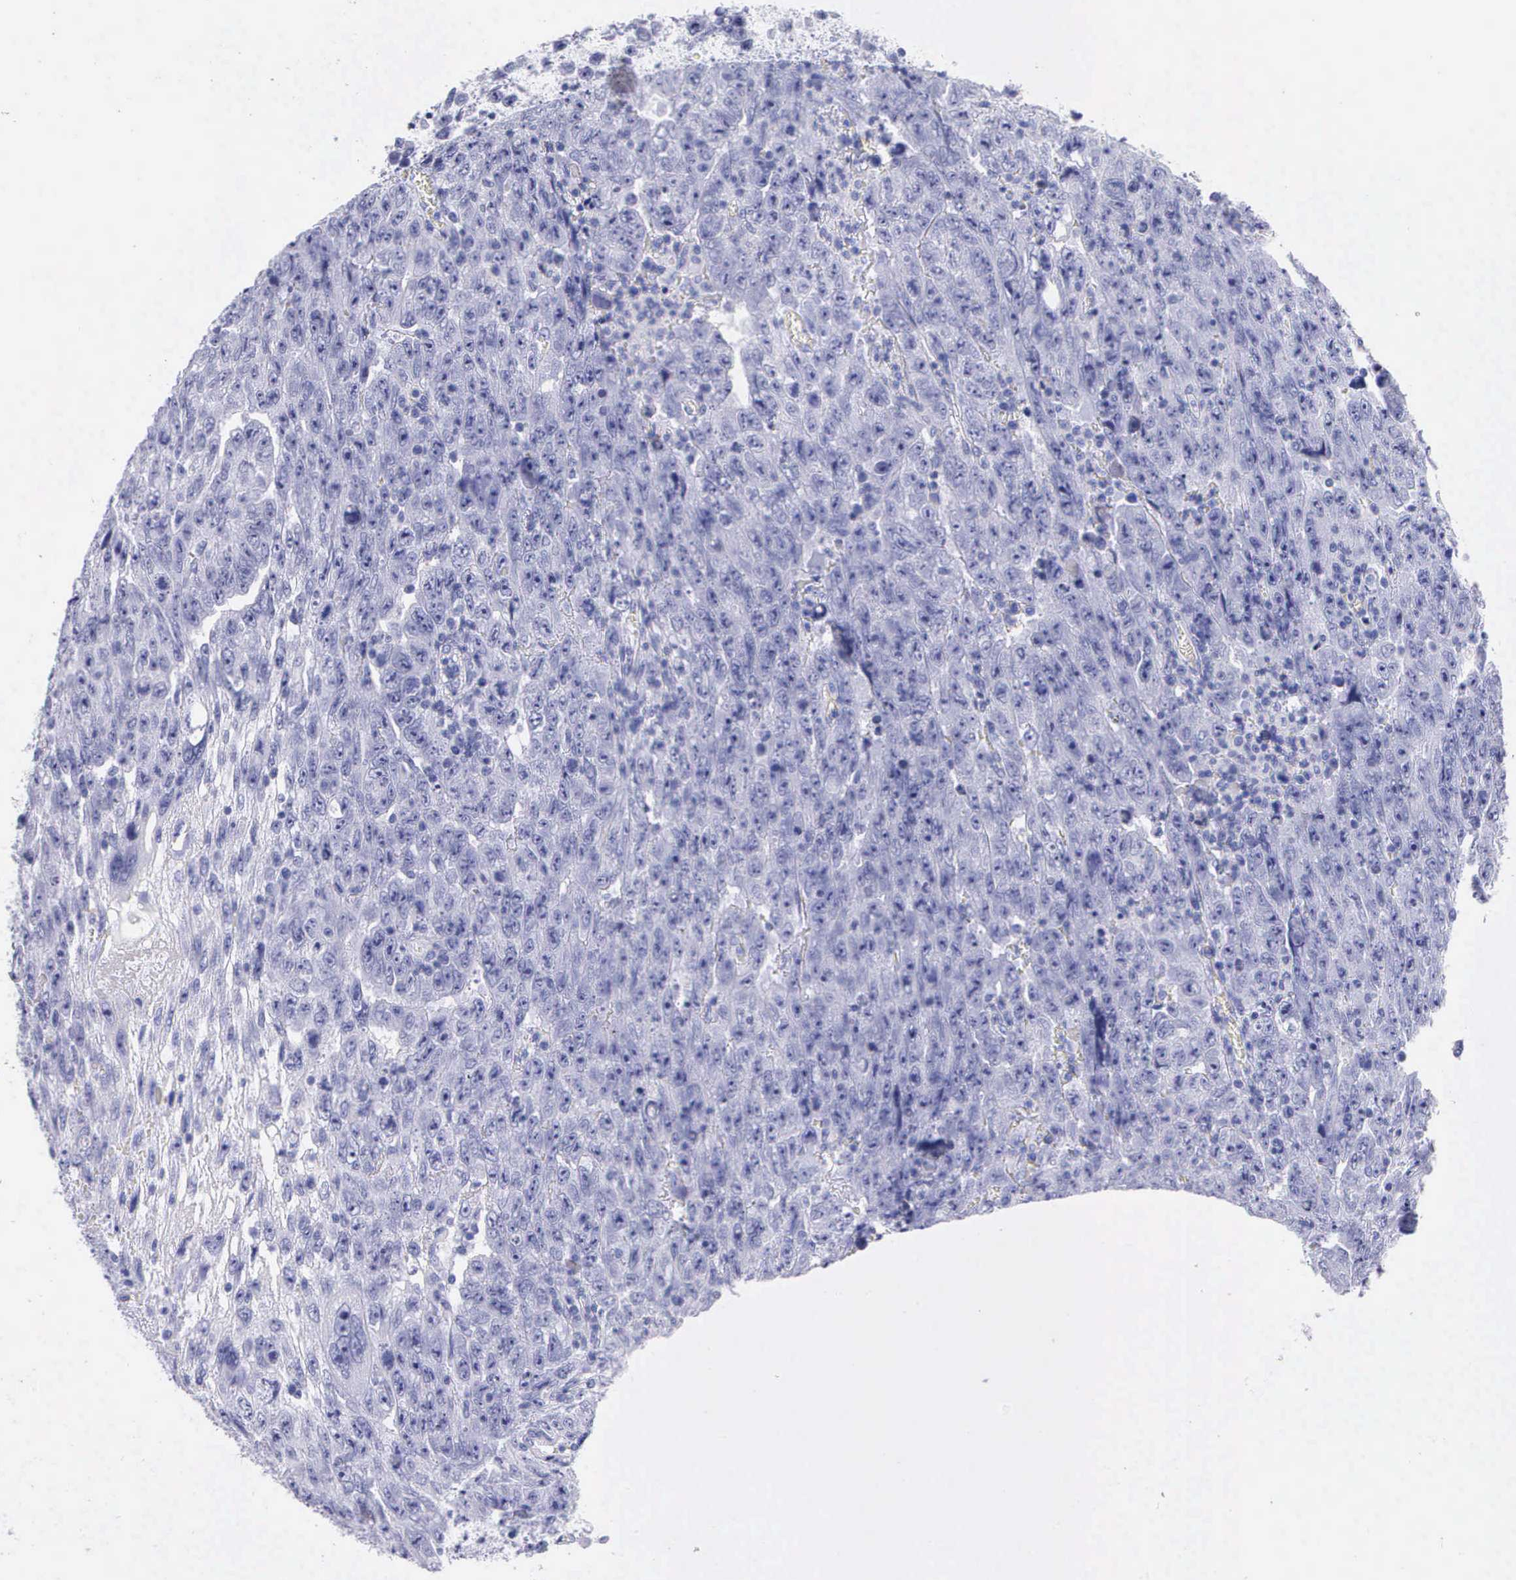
{"staining": {"intensity": "negative", "quantity": "none", "location": "none"}, "tissue": "testis cancer", "cell_type": "Tumor cells", "image_type": "cancer", "snomed": [{"axis": "morphology", "description": "Carcinoma, Embryonal, NOS"}, {"axis": "topography", "description": "Testis"}], "caption": "Immunohistochemistry (IHC) image of neoplastic tissue: human testis embryonal carcinoma stained with DAB (3,3'-diaminobenzidine) exhibits no significant protein expression in tumor cells.", "gene": "KLK3", "patient": {"sex": "male", "age": 28}}